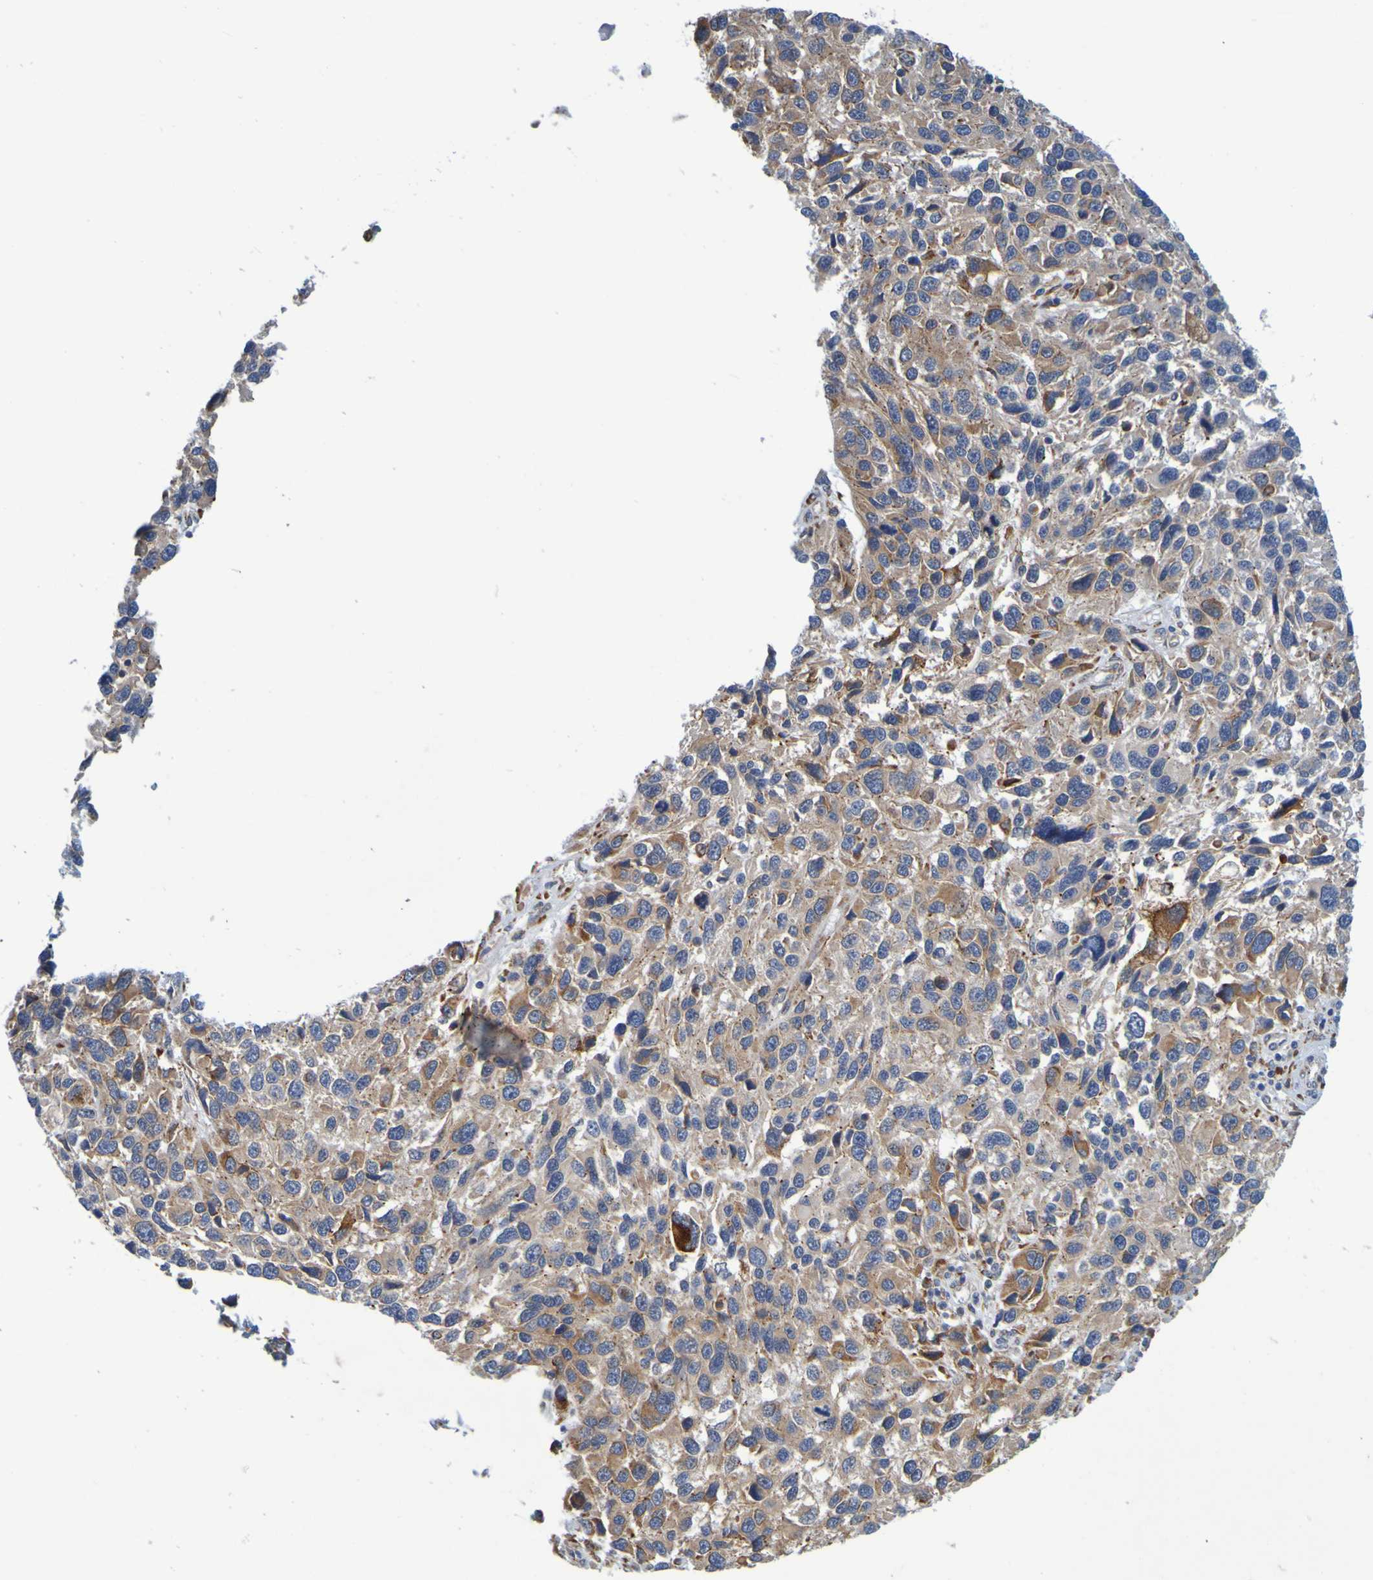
{"staining": {"intensity": "moderate", "quantity": "25%-75%", "location": "cytoplasmic/membranous"}, "tissue": "melanoma", "cell_type": "Tumor cells", "image_type": "cancer", "snomed": [{"axis": "morphology", "description": "Malignant melanoma, NOS"}, {"axis": "topography", "description": "Skin"}], "caption": "Immunohistochemistry (IHC) photomicrograph of melanoma stained for a protein (brown), which demonstrates medium levels of moderate cytoplasmic/membranous staining in approximately 25%-75% of tumor cells.", "gene": "SIL1", "patient": {"sex": "male", "age": 53}}